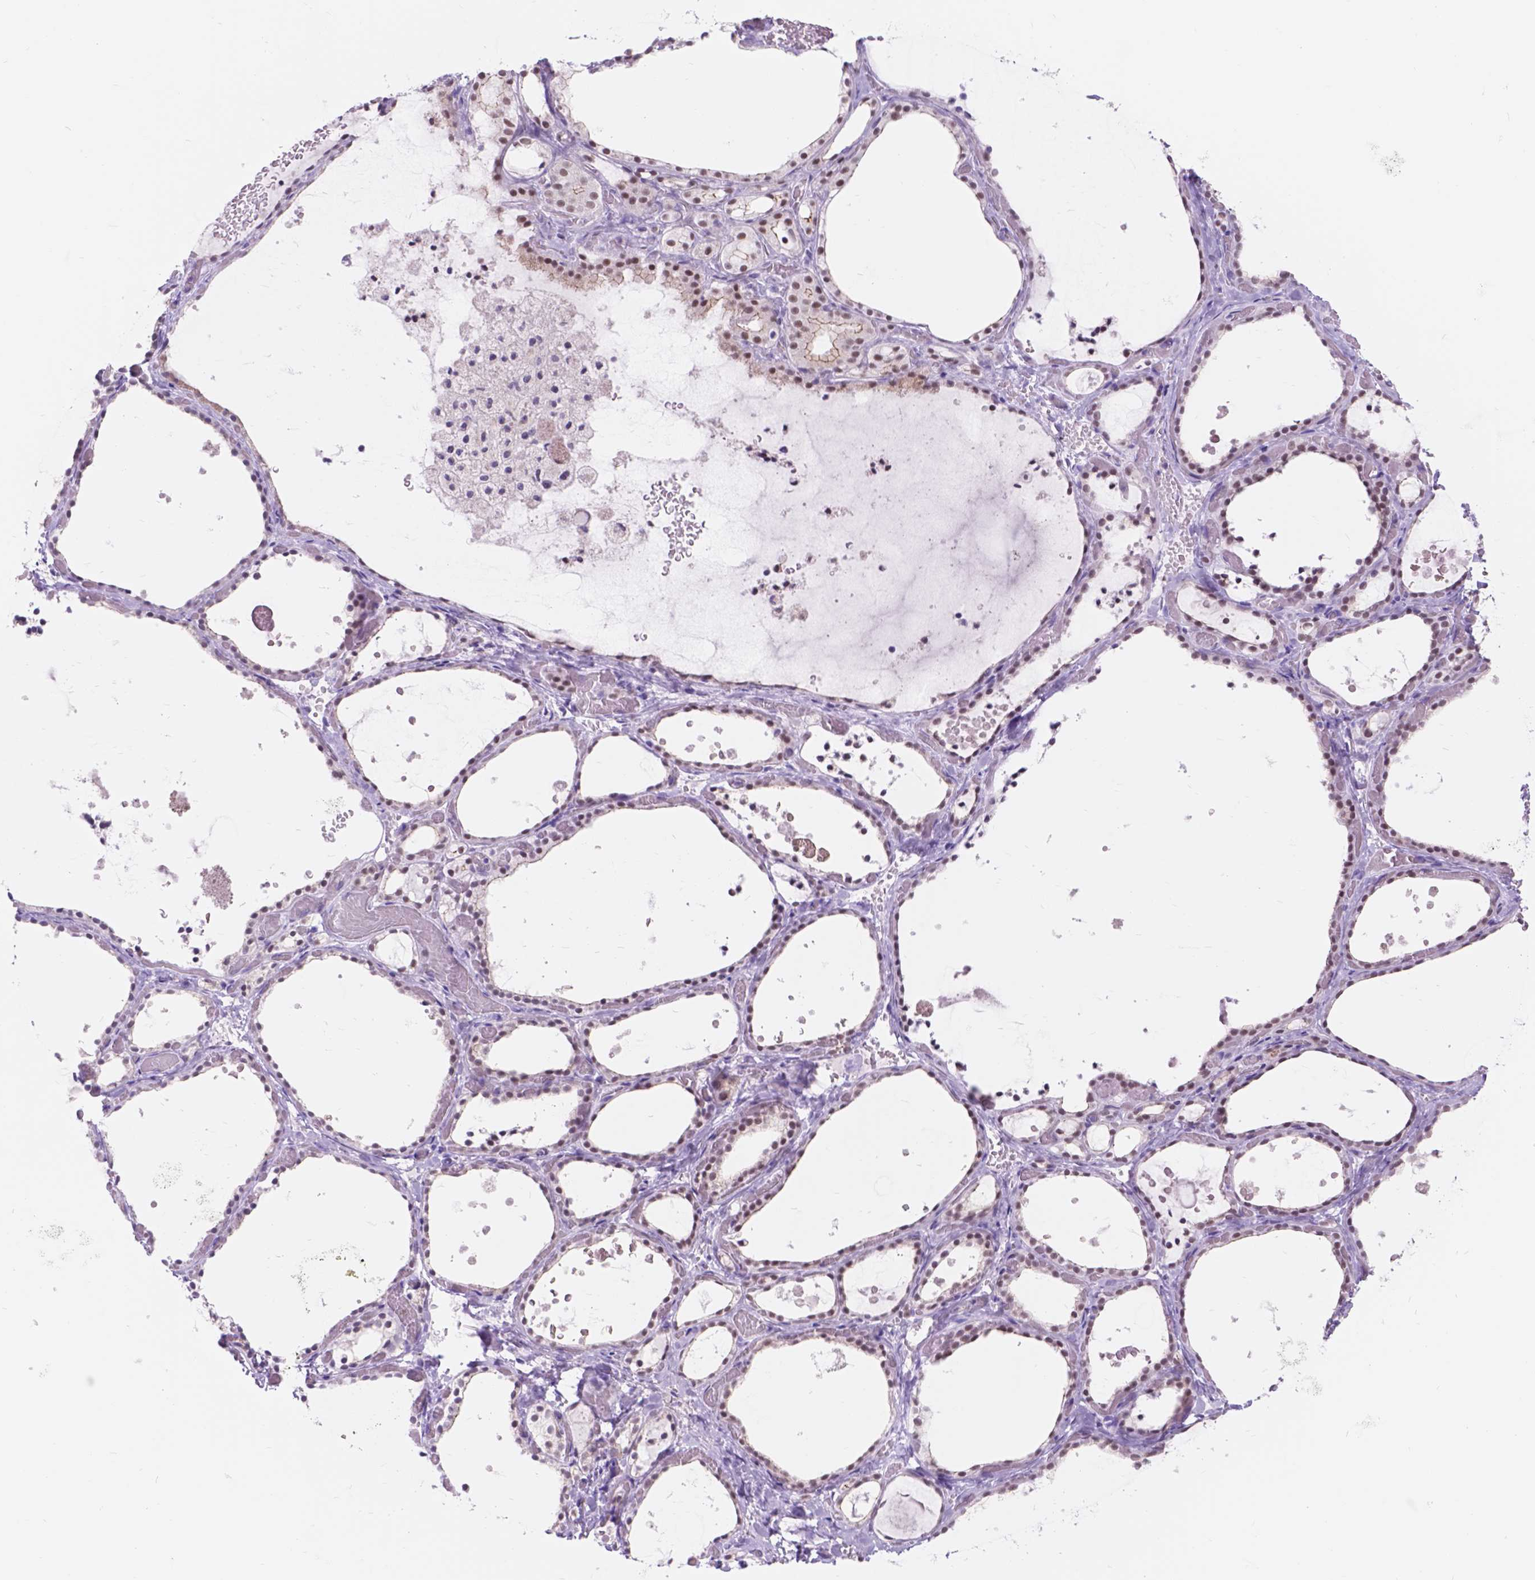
{"staining": {"intensity": "moderate", "quantity": ">75%", "location": "nuclear"}, "tissue": "thyroid gland", "cell_type": "Glandular cells", "image_type": "normal", "snomed": [{"axis": "morphology", "description": "Normal tissue, NOS"}, {"axis": "topography", "description": "Thyroid gland"}], "caption": "A high-resolution micrograph shows immunohistochemistry (IHC) staining of benign thyroid gland, which shows moderate nuclear expression in approximately >75% of glandular cells.", "gene": "DCC", "patient": {"sex": "female", "age": 56}}